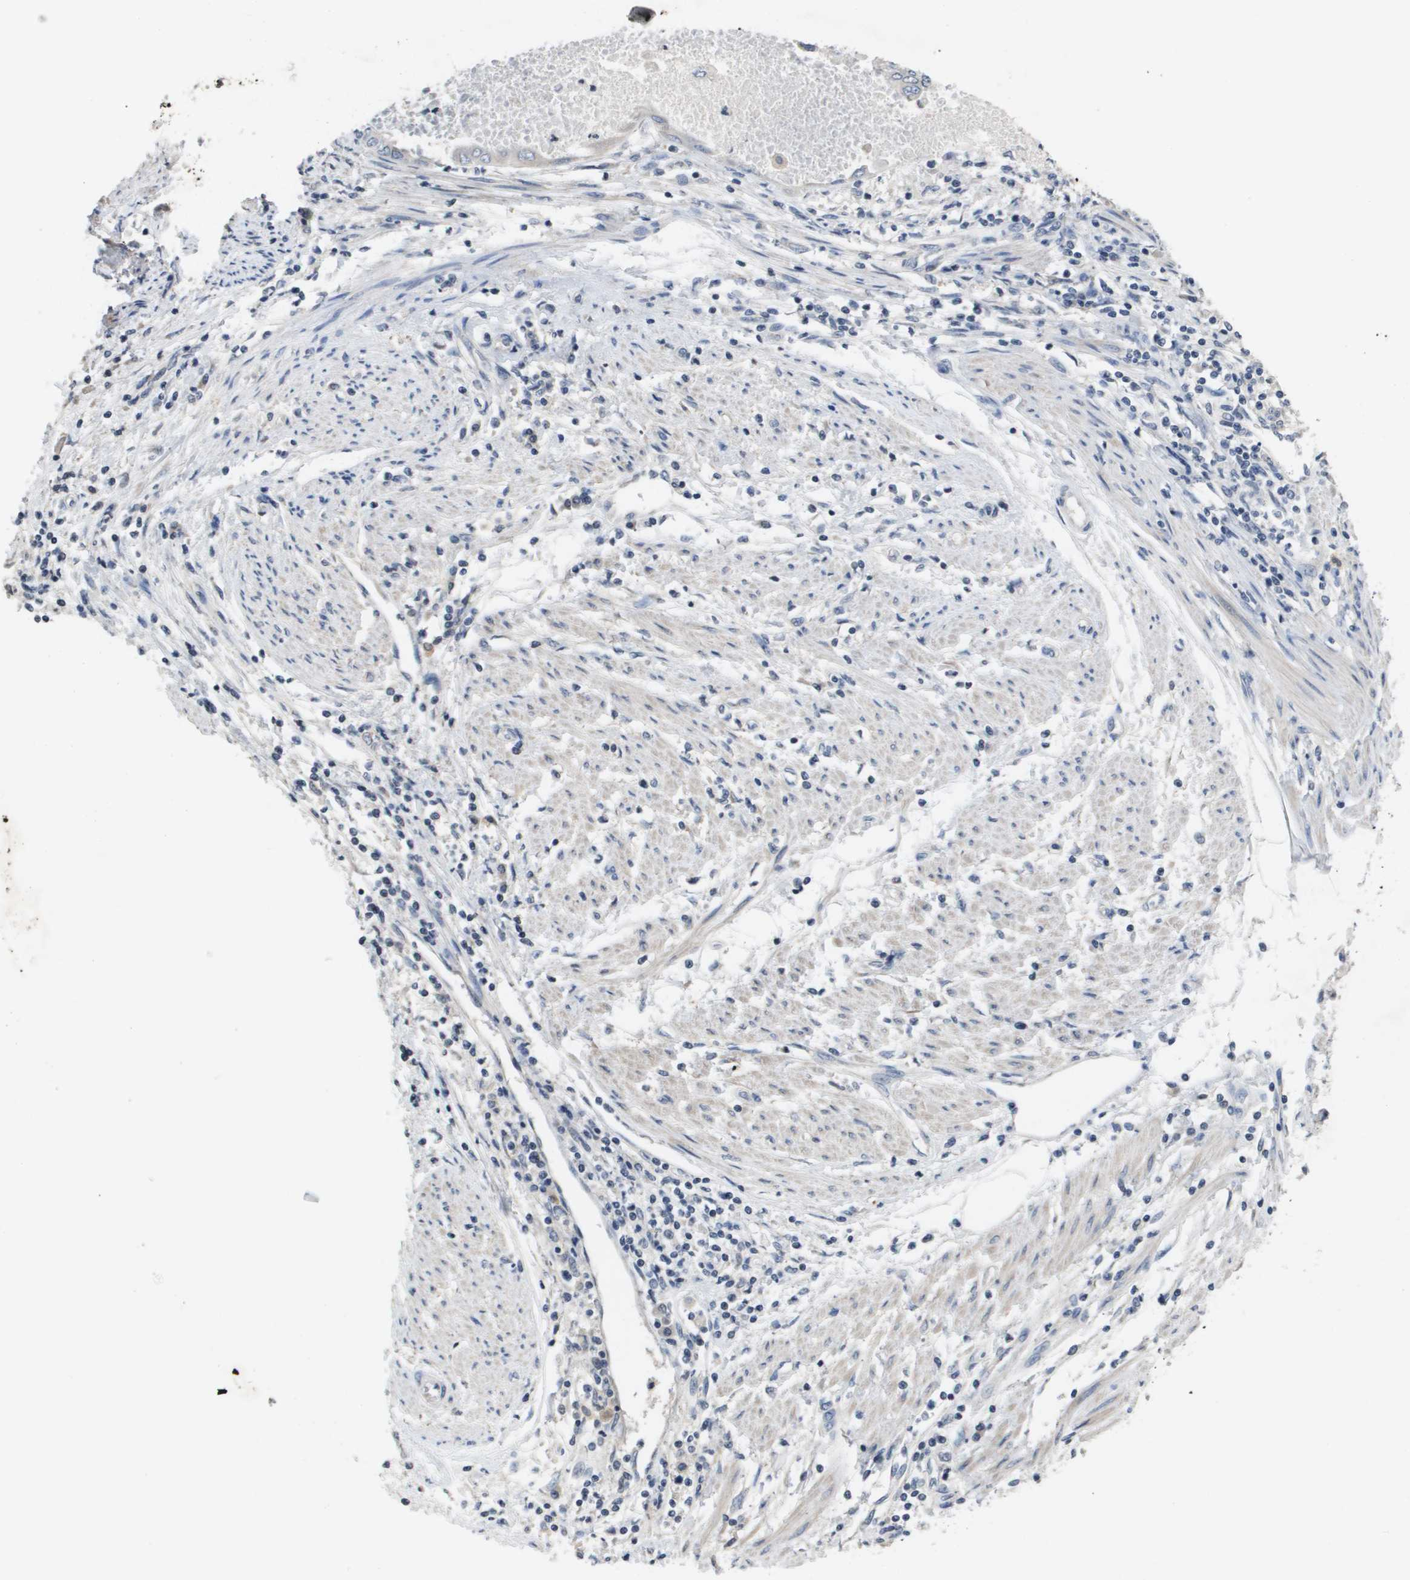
{"staining": {"intensity": "negative", "quantity": "none", "location": "none"}, "tissue": "endometrial cancer", "cell_type": "Tumor cells", "image_type": "cancer", "snomed": [{"axis": "morphology", "description": "Adenocarcinoma, NOS"}, {"axis": "topography", "description": "Uterus"}, {"axis": "topography", "description": "Endometrium"}], "caption": "IHC of human adenocarcinoma (endometrial) shows no expression in tumor cells.", "gene": "CAPN11", "patient": {"sex": "female", "age": 70}}